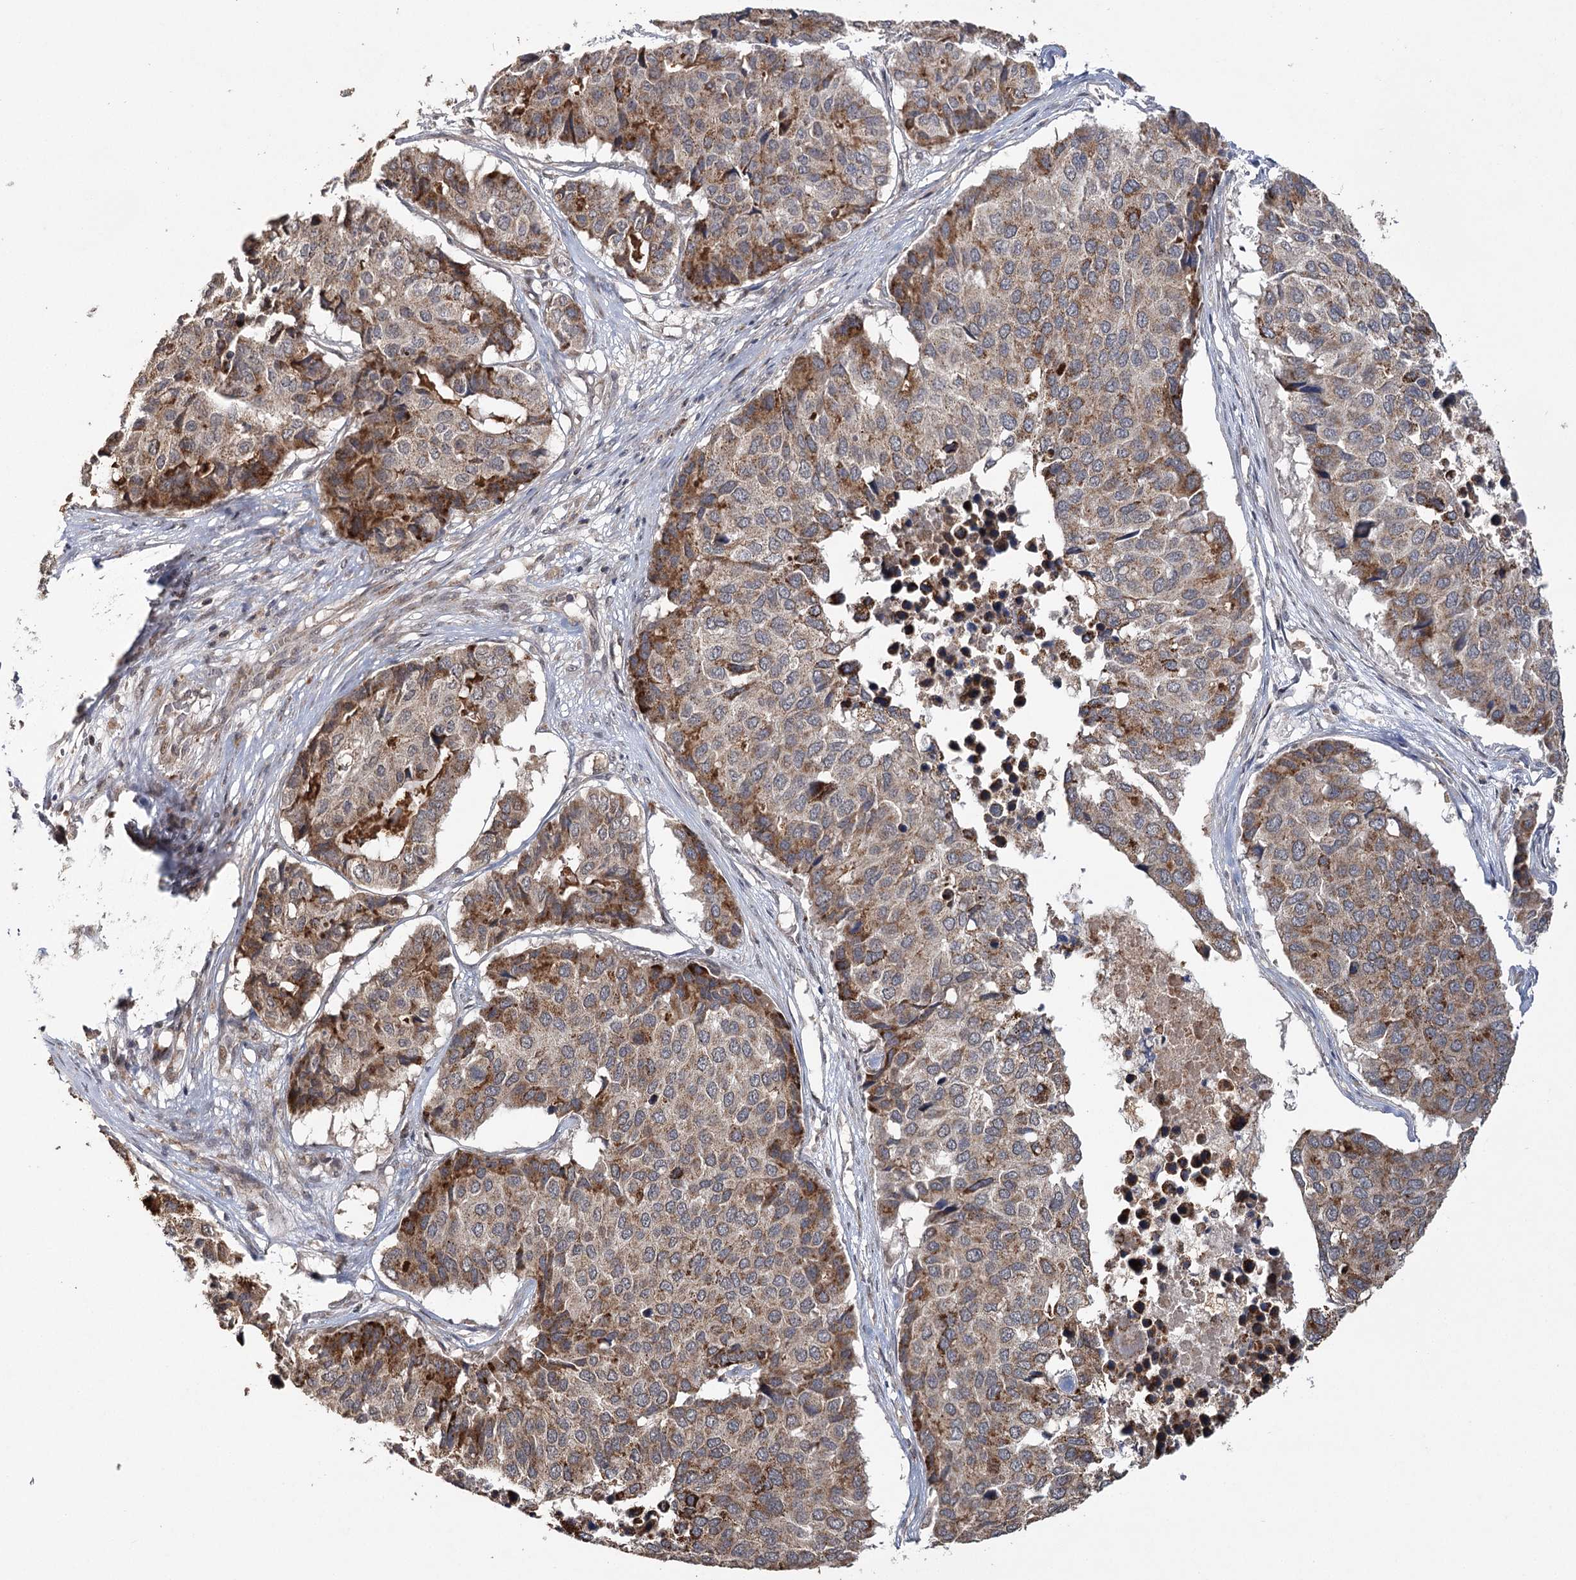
{"staining": {"intensity": "moderate", "quantity": ">75%", "location": "cytoplasmic/membranous"}, "tissue": "pancreatic cancer", "cell_type": "Tumor cells", "image_type": "cancer", "snomed": [{"axis": "morphology", "description": "Adenocarcinoma, NOS"}, {"axis": "topography", "description": "Pancreas"}], "caption": "Protein analysis of pancreatic cancer tissue reveals moderate cytoplasmic/membranous staining in about >75% of tumor cells.", "gene": "ZNRF3", "patient": {"sex": "male", "age": 50}}